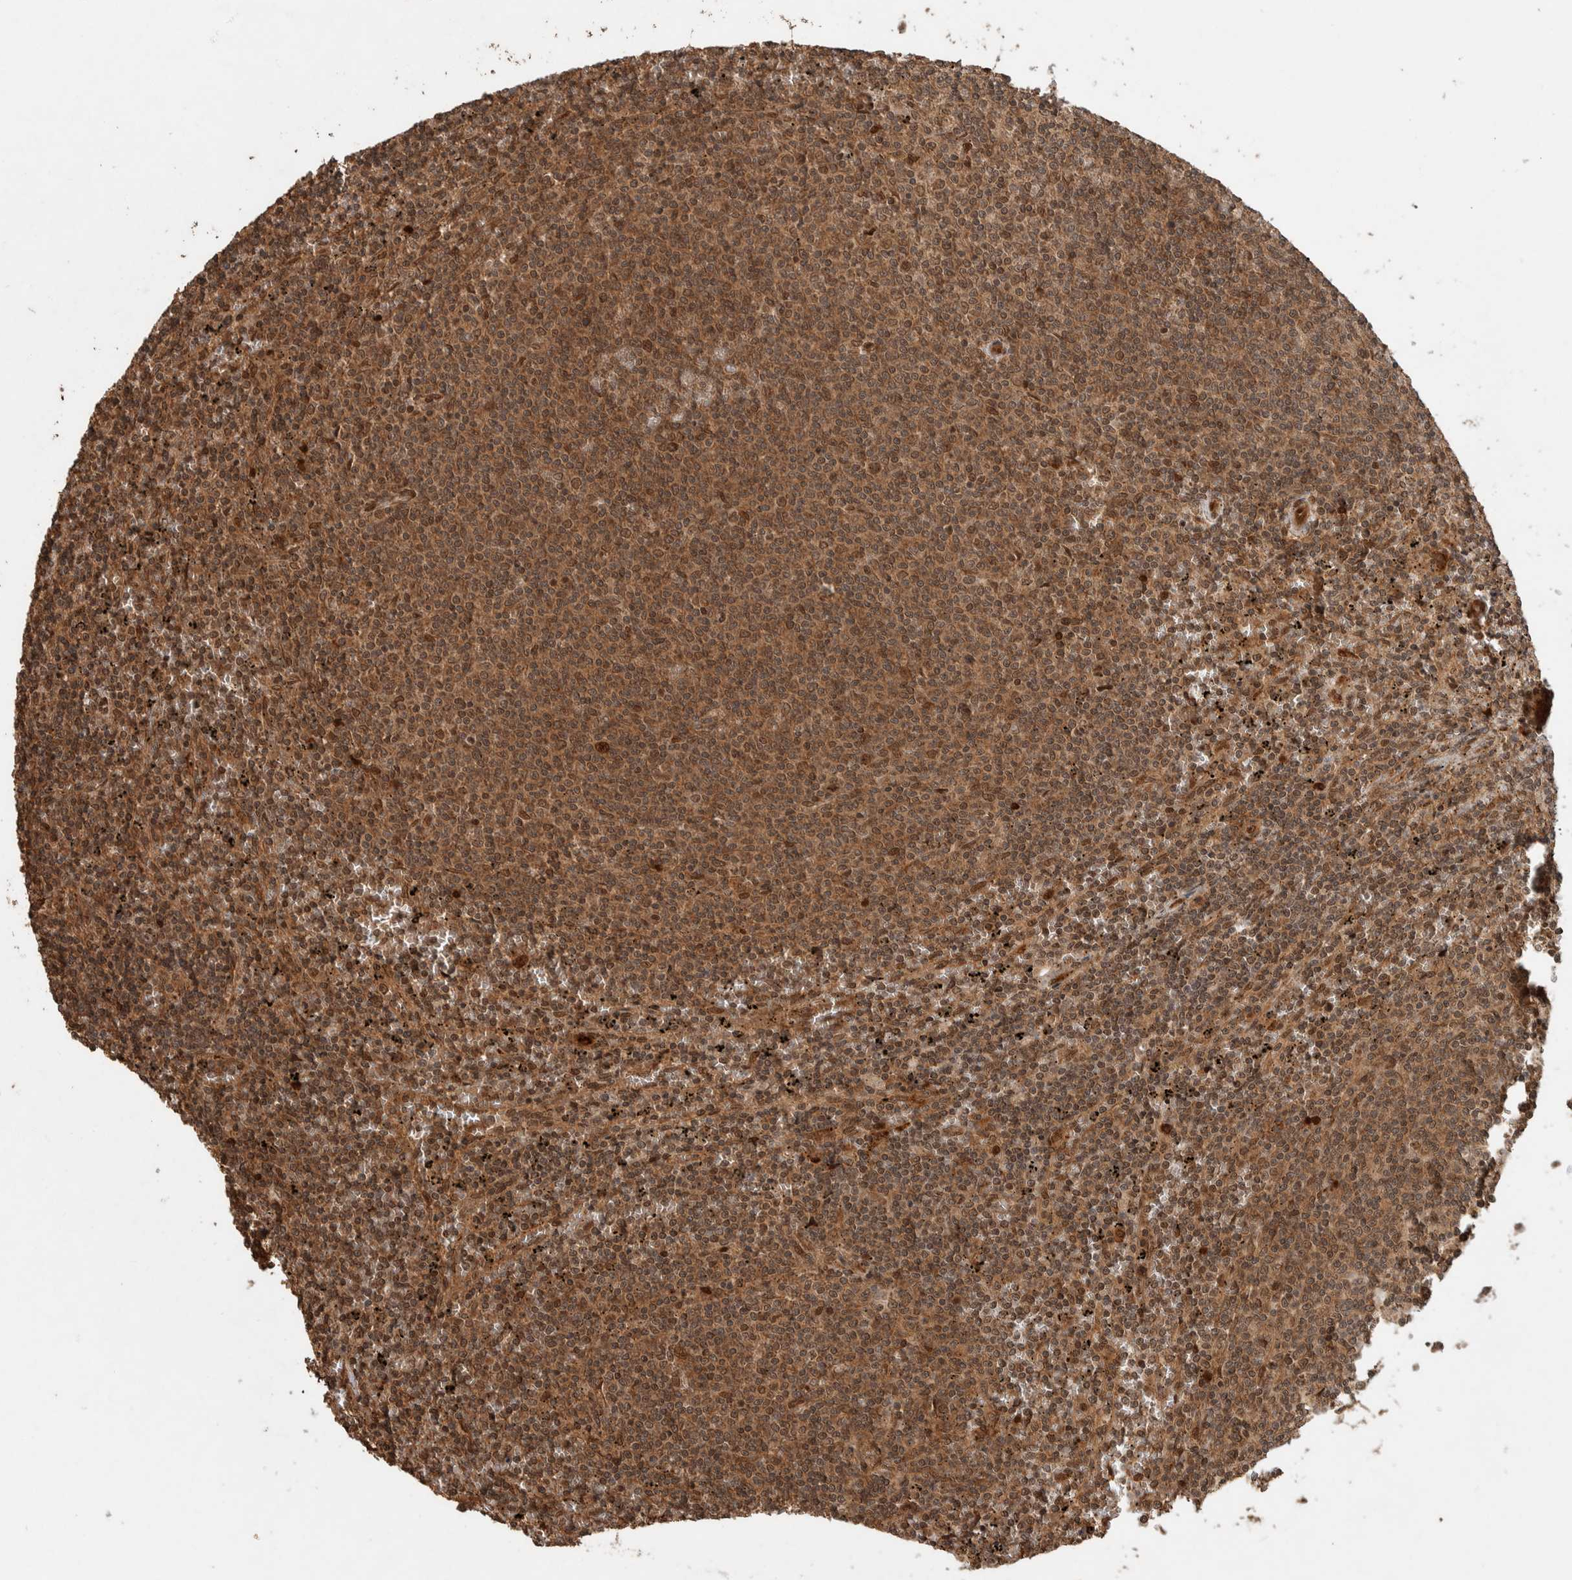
{"staining": {"intensity": "moderate", "quantity": ">75%", "location": "cytoplasmic/membranous"}, "tissue": "lymphoma", "cell_type": "Tumor cells", "image_type": "cancer", "snomed": [{"axis": "morphology", "description": "Malignant lymphoma, non-Hodgkin's type, Low grade"}, {"axis": "topography", "description": "Spleen"}], "caption": "Tumor cells display medium levels of moderate cytoplasmic/membranous expression in about >75% of cells in lymphoma.", "gene": "CNTROB", "patient": {"sex": "female", "age": 50}}